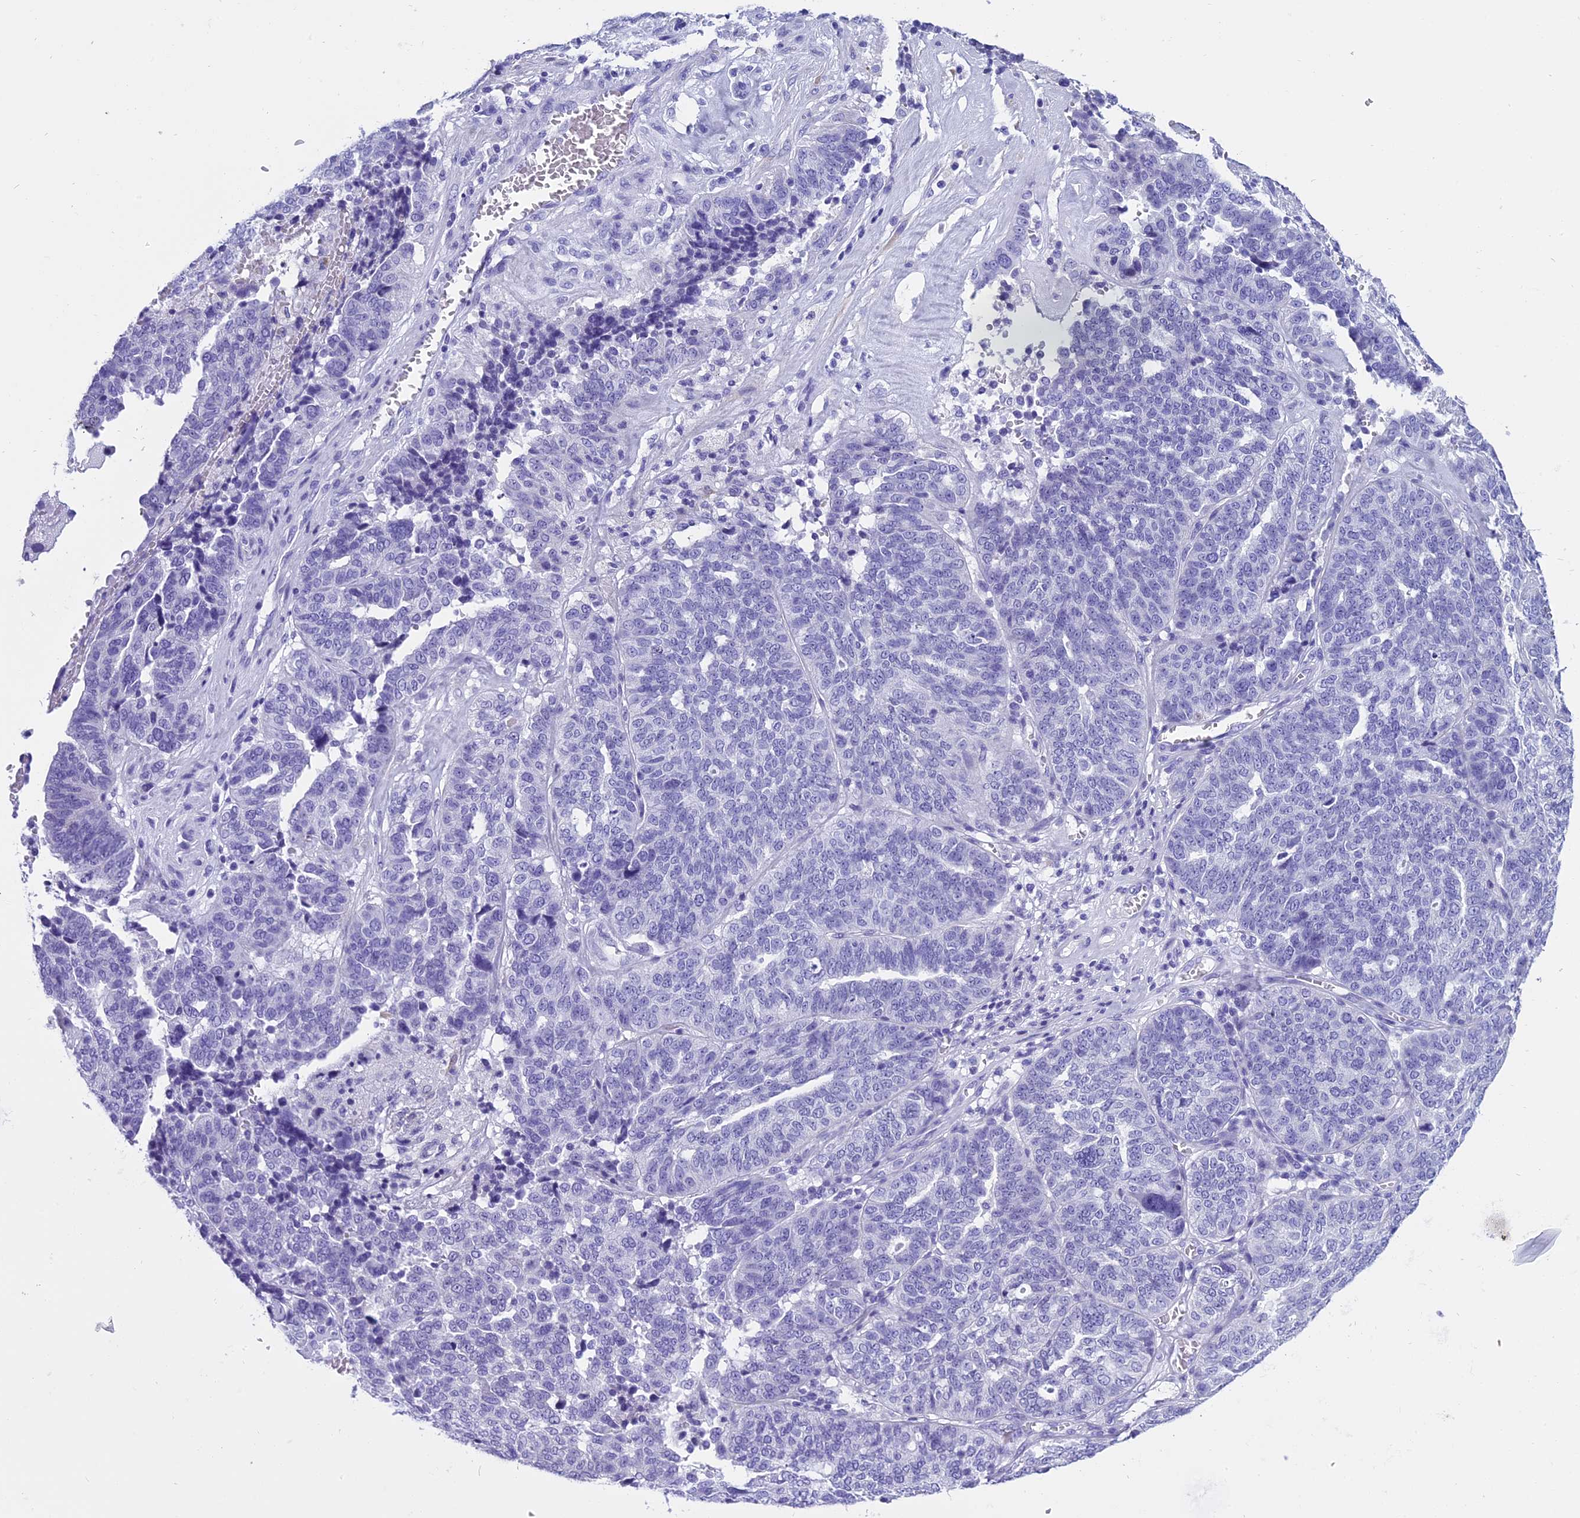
{"staining": {"intensity": "negative", "quantity": "none", "location": "none"}, "tissue": "ovarian cancer", "cell_type": "Tumor cells", "image_type": "cancer", "snomed": [{"axis": "morphology", "description": "Cystadenocarcinoma, serous, NOS"}, {"axis": "topography", "description": "Ovary"}], "caption": "Ovarian cancer was stained to show a protein in brown. There is no significant positivity in tumor cells. (Stains: DAB immunohistochemistry (IHC) with hematoxylin counter stain, Microscopy: brightfield microscopy at high magnification).", "gene": "KCTD14", "patient": {"sex": "female", "age": 59}}